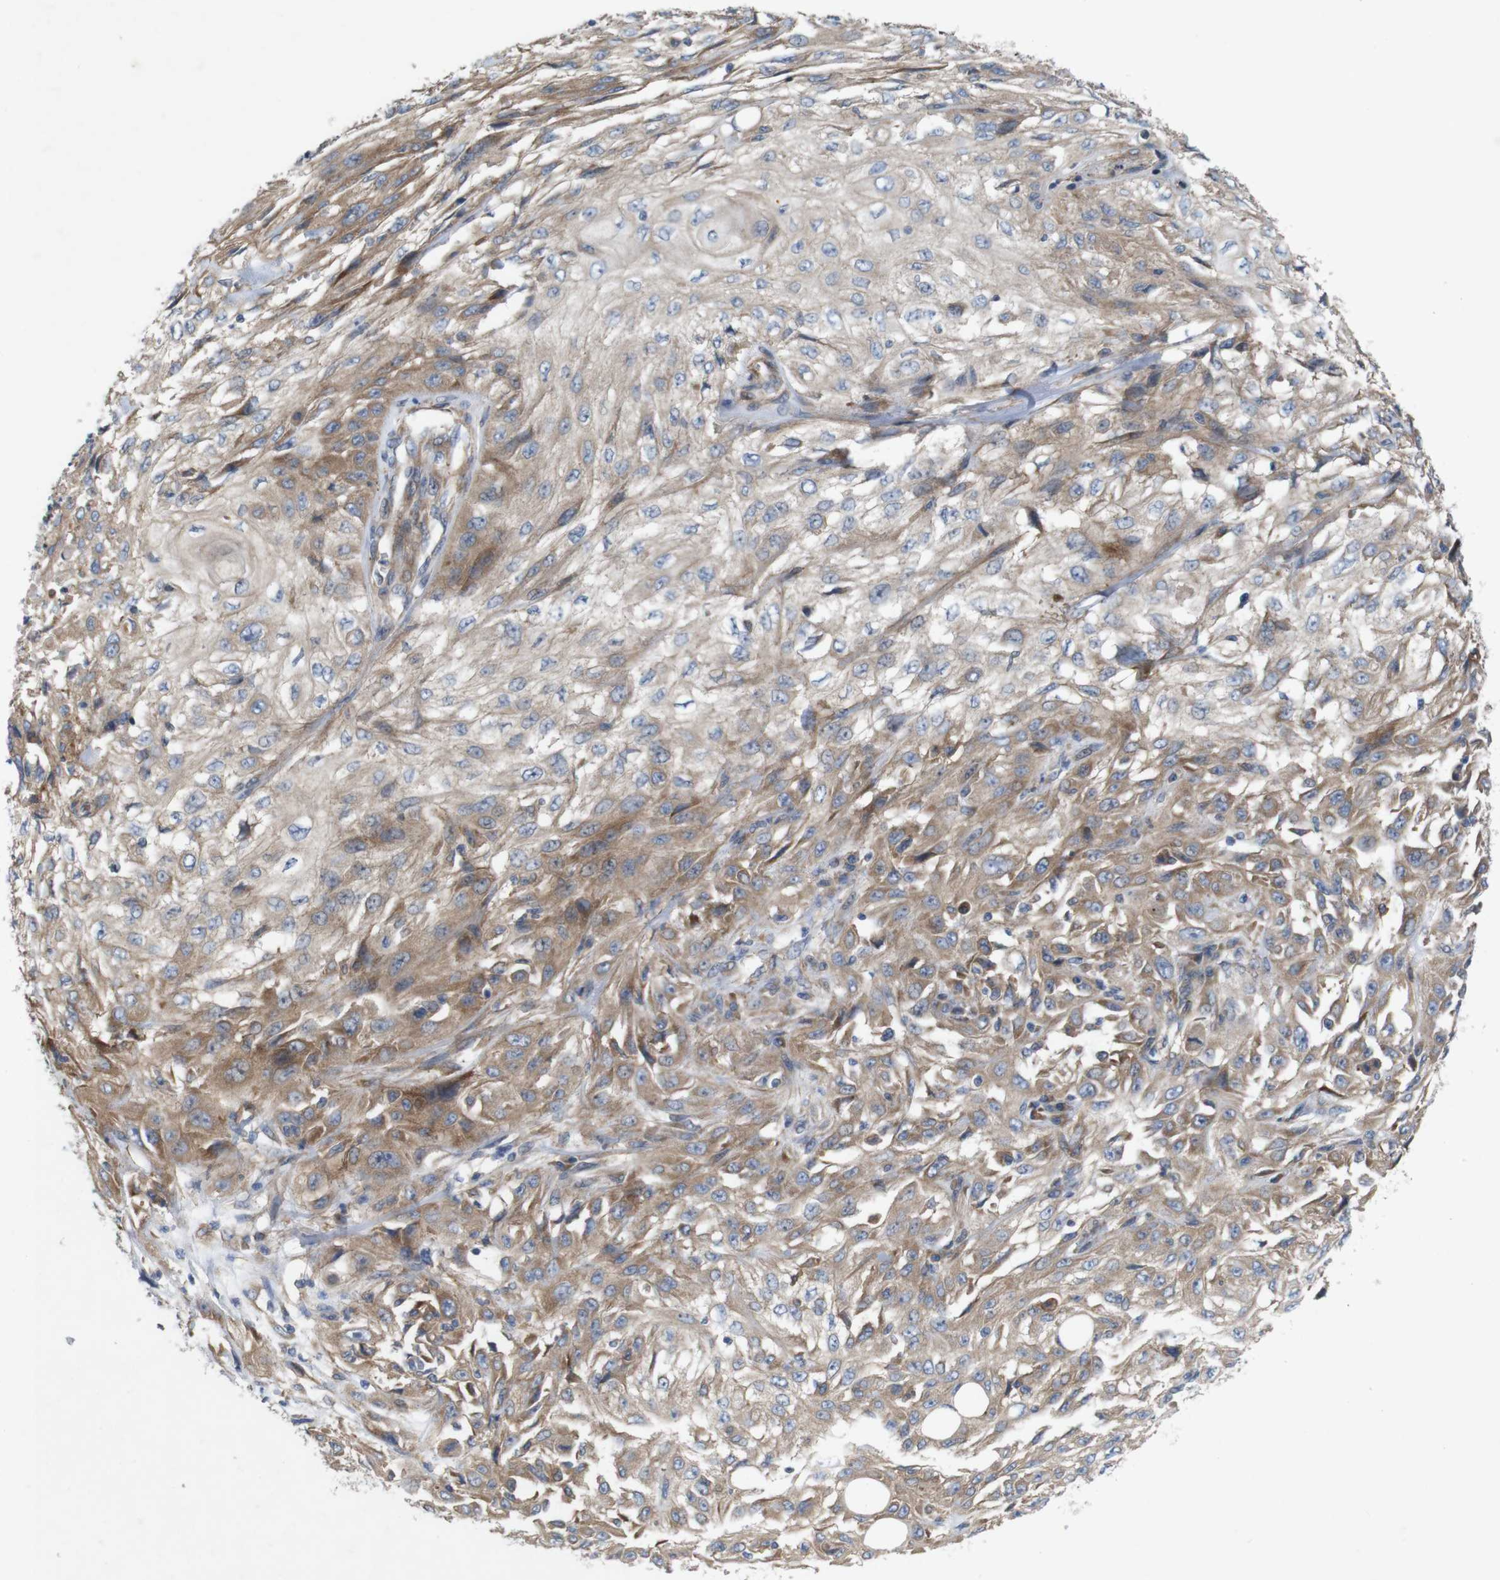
{"staining": {"intensity": "moderate", "quantity": ">75%", "location": "cytoplasmic/membranous"}, "tissue": "skin cancer", "cell_type": "Tumor cells", "image_type": "cancer", "snomed": [{"axis": "morphology", "description": "Squamous cell carcinoma, NOS"}, {"axis": "topography", "description": "Skin"}], "caption": "Brown immunohistochemical staining in human skin cancer (squamous cell carcinoma) demonstrates moderate cytoplasmic/membranous staining in about >75% of tumor cells.", "gene": "SIGLEC8", "patient": {"sex": "male", "age": 75}}